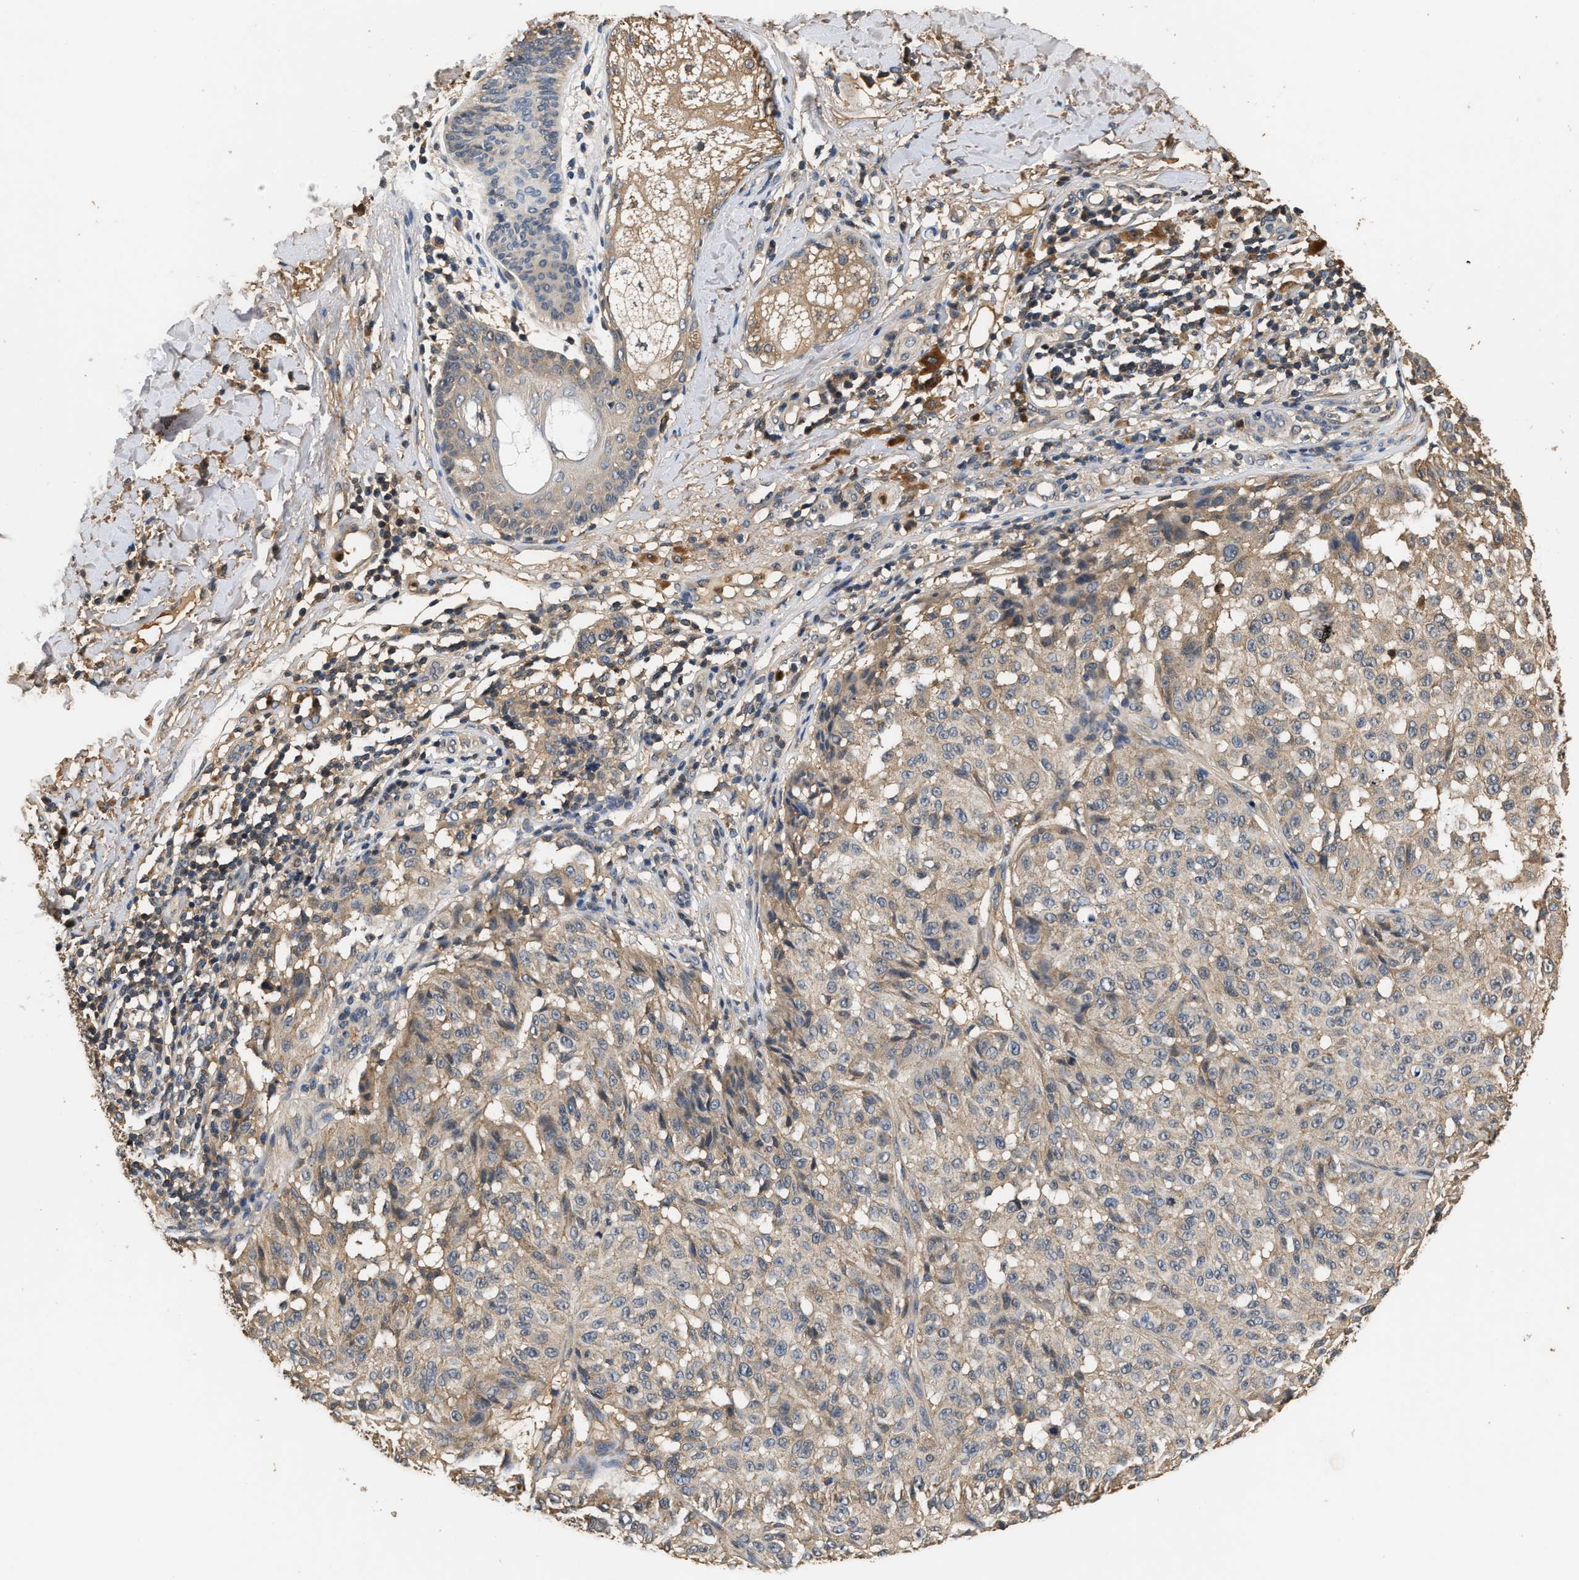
{"staining": {"intensity": "weak", "quantity": "<25%", "location": "cytoplasmic/membranous"}, "tissue": "melanoma", "cell_type": "Tumor cells", "image_type": "cancer", "snomed": [{"axis": "morphology", "description": "Normal tissue, NOS"}, {"axis": "morphology", "description": "Malignant melanoma, NOS"}, {"axis": "topography", "description": "Skin"}], "caption": "This photomicrograph is of malignant melanoma stained with immunohistochemistry to label a protein in brown with the nuclei are counter-stained blue. There is no staining in tumor cells.", "gene": "GPI", "patient": {"sex": "male", "age": 62}}